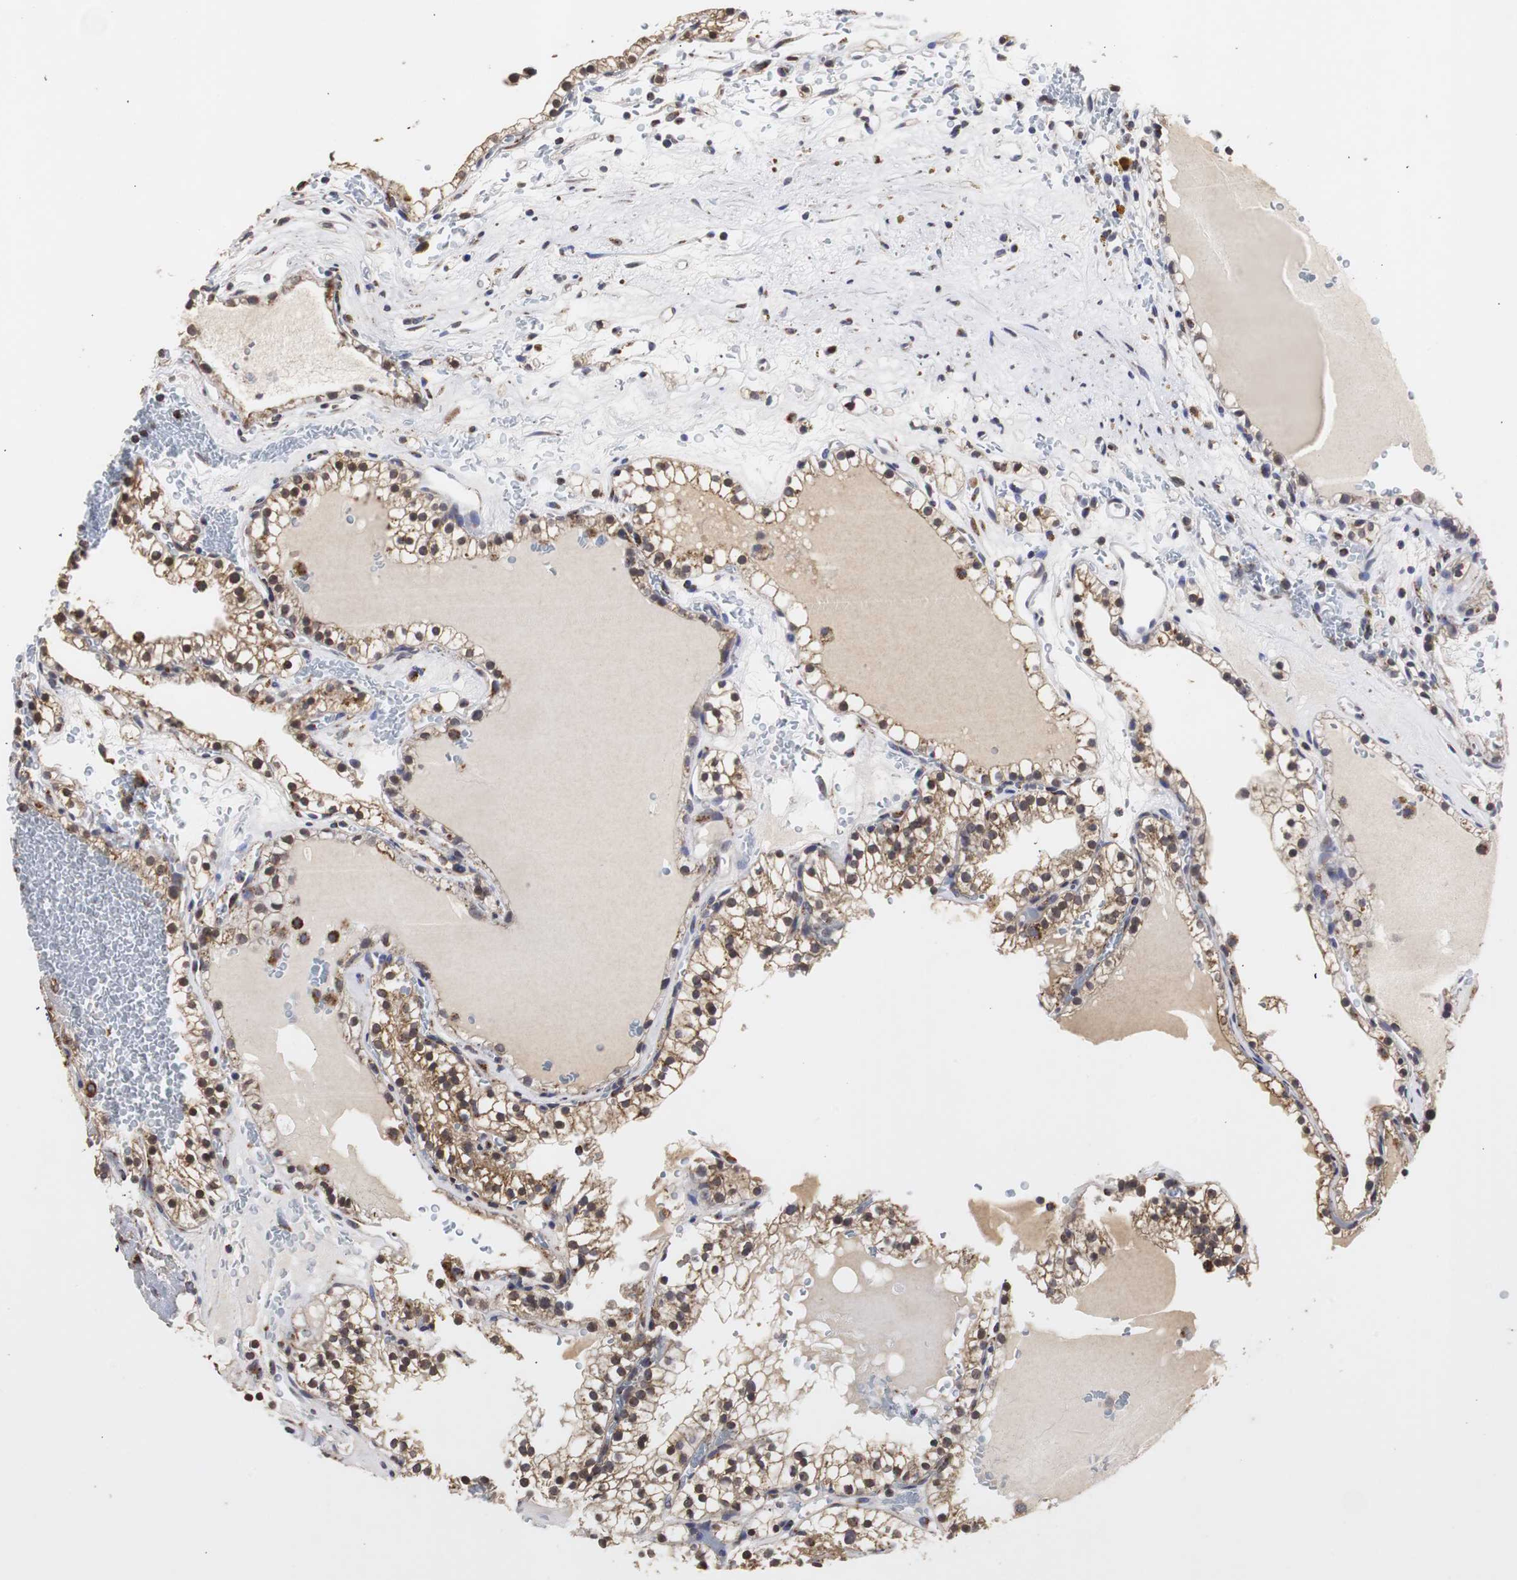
{"staining": {"intensity": "moderate", "quantity": "25%-75%", "location": "cytoplasmic/membranous,nuclear"}, "tissue": "renal cancer", "cell_type": "Tumor cells", "image_type": "cancer", "snomed": [{"axis": "morphology", "description": "Adenocarcinoma, NOS"}, {"axis": "topography", "description": "Kidney"}], "caption": "Renal cancer was stained to show a protein in brown. There is medium levels of moderate cytoplasmic/membranous and nuclear expression in about 25%-75% of tumor cells.", "gene": "HSD17B10", "patient": {"sex": "female", "age": 41}}